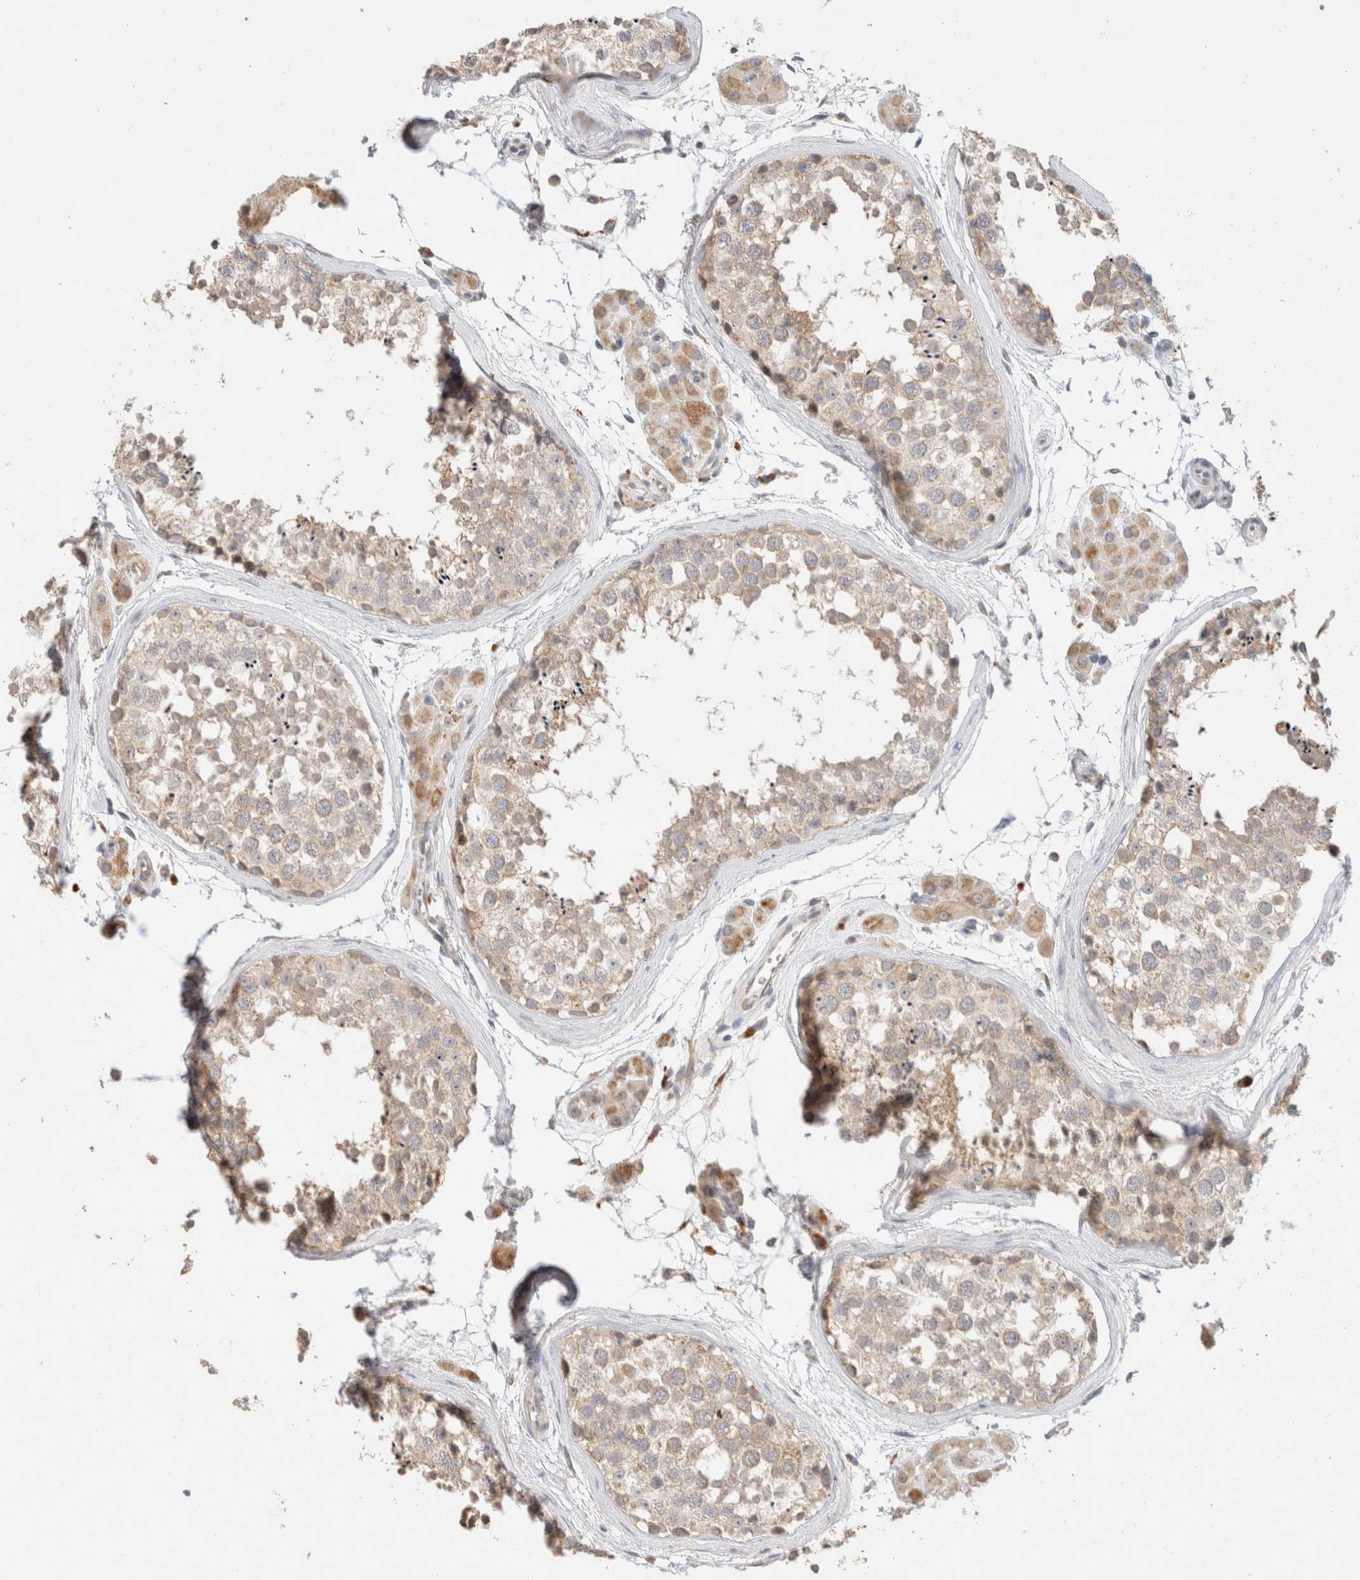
{"staining": {"intensity": "weak", "quantity": ">75%", "location": "cytoplasmic/membranous"}, "tissue": "testis", "cell_type": "Cells in seminiferous ducts", "image_type": "normal", "snomed": [{"axis": "morphology", "description": "Normal tissue, NOS"}, {"axis": "topography", "description": "Testis"}], "caption": "Testis was stained to show a protein in brown. There is low levels of weak cytoplasmic/membranous positivity in about >75% of cells in seminiferous ducts. (IHC, brightfield microscopy, high magnification).", "gene": "CA13", "patient": {"sex": "male", "age": 56}}